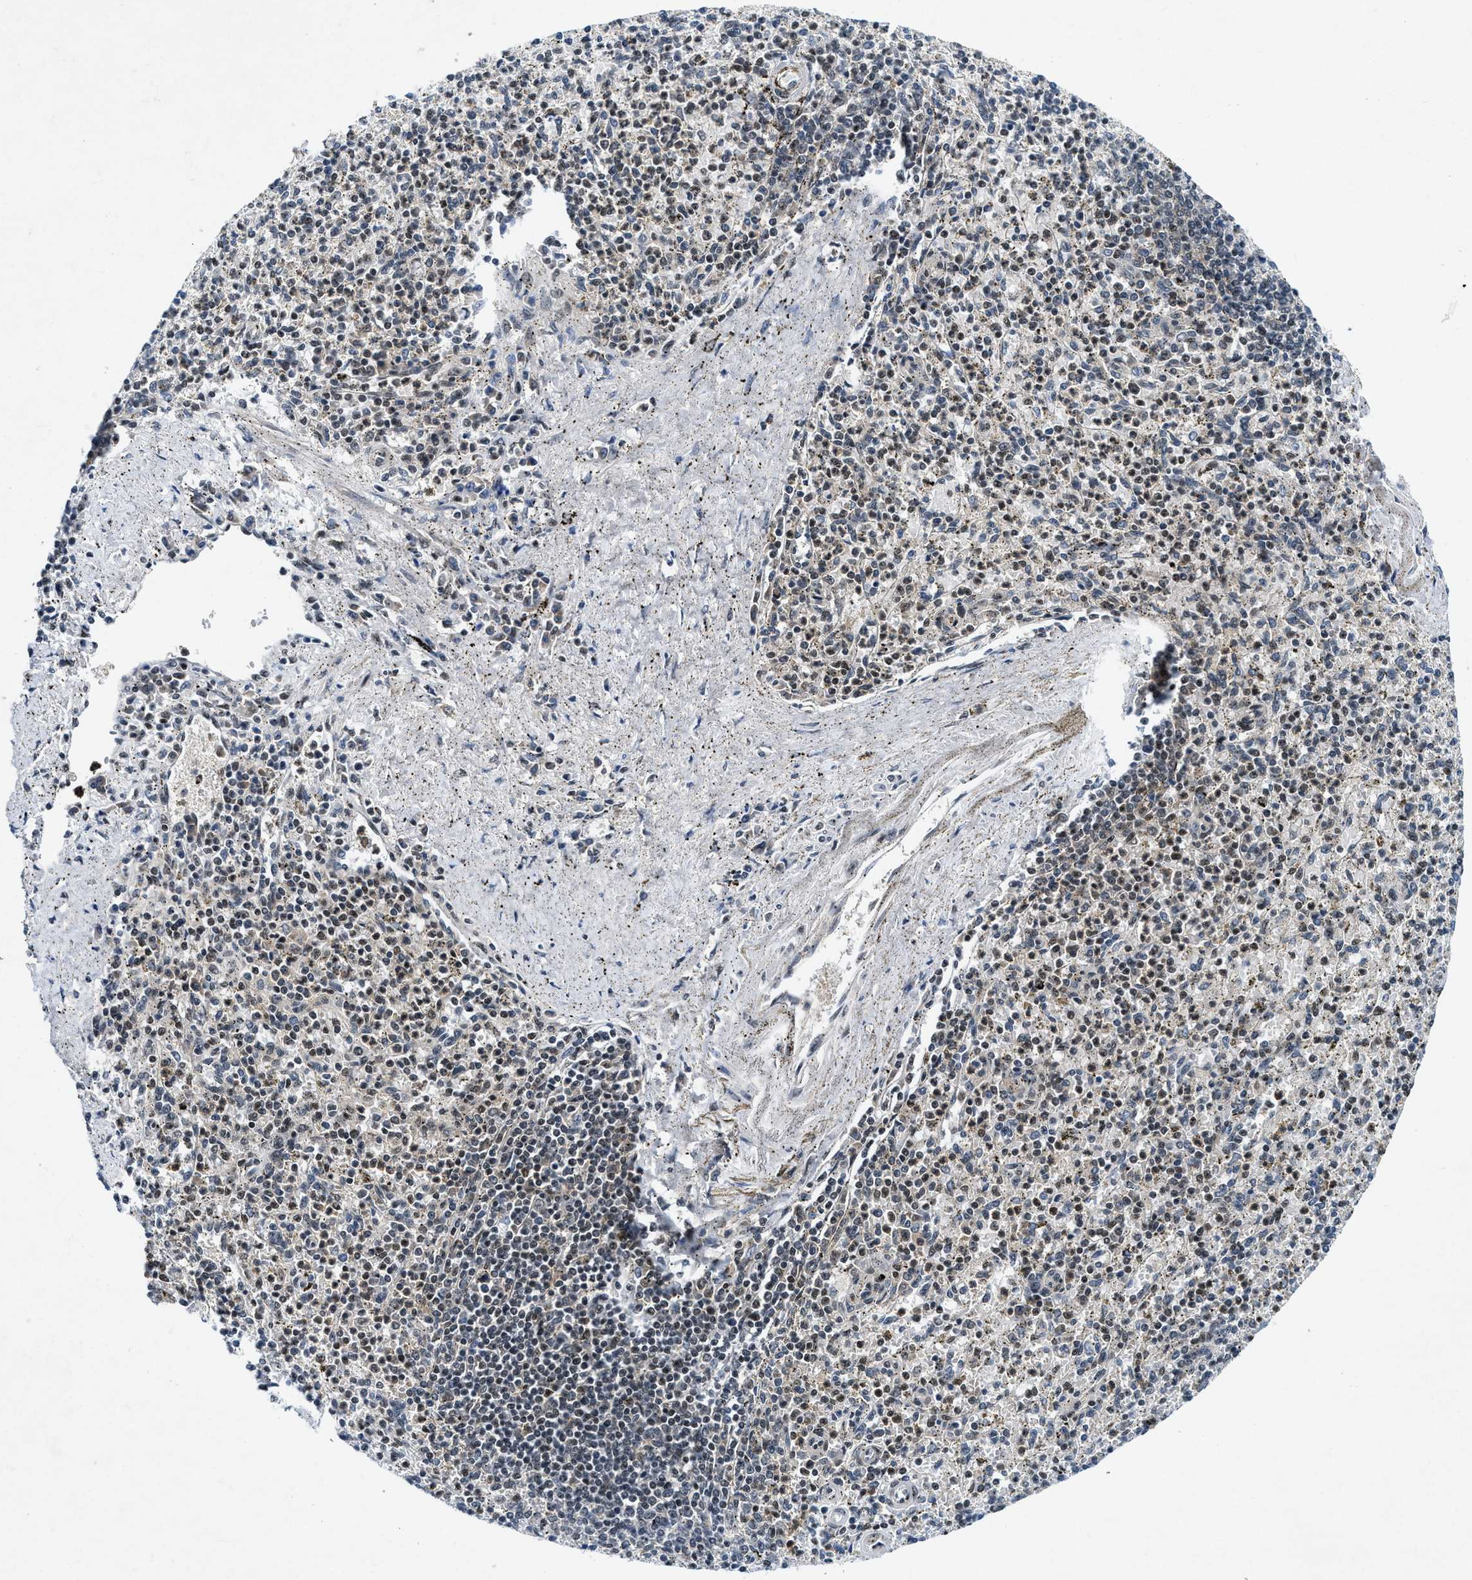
{"staining": {"intensity": "weak", "quantity": "25%-75%", "location": "nuclear"}, "tissue": "spleen", "cell_type": "Cells in red pulp", "image_type": "normal", "snomed": [{"axis": "morphology", "description": "Normal tissue, NOS"}, {"axis": "topography", "description": "Spleen"}], "caption": "Cells in red pulp display weak nuclear expression in approximately 25%-75% of cells in benign spleen. (Brightfield microscopy of DAB IHC at high magnification).", "gene": "NCOA1", "patient": {"sex": "male", "age": 72}}